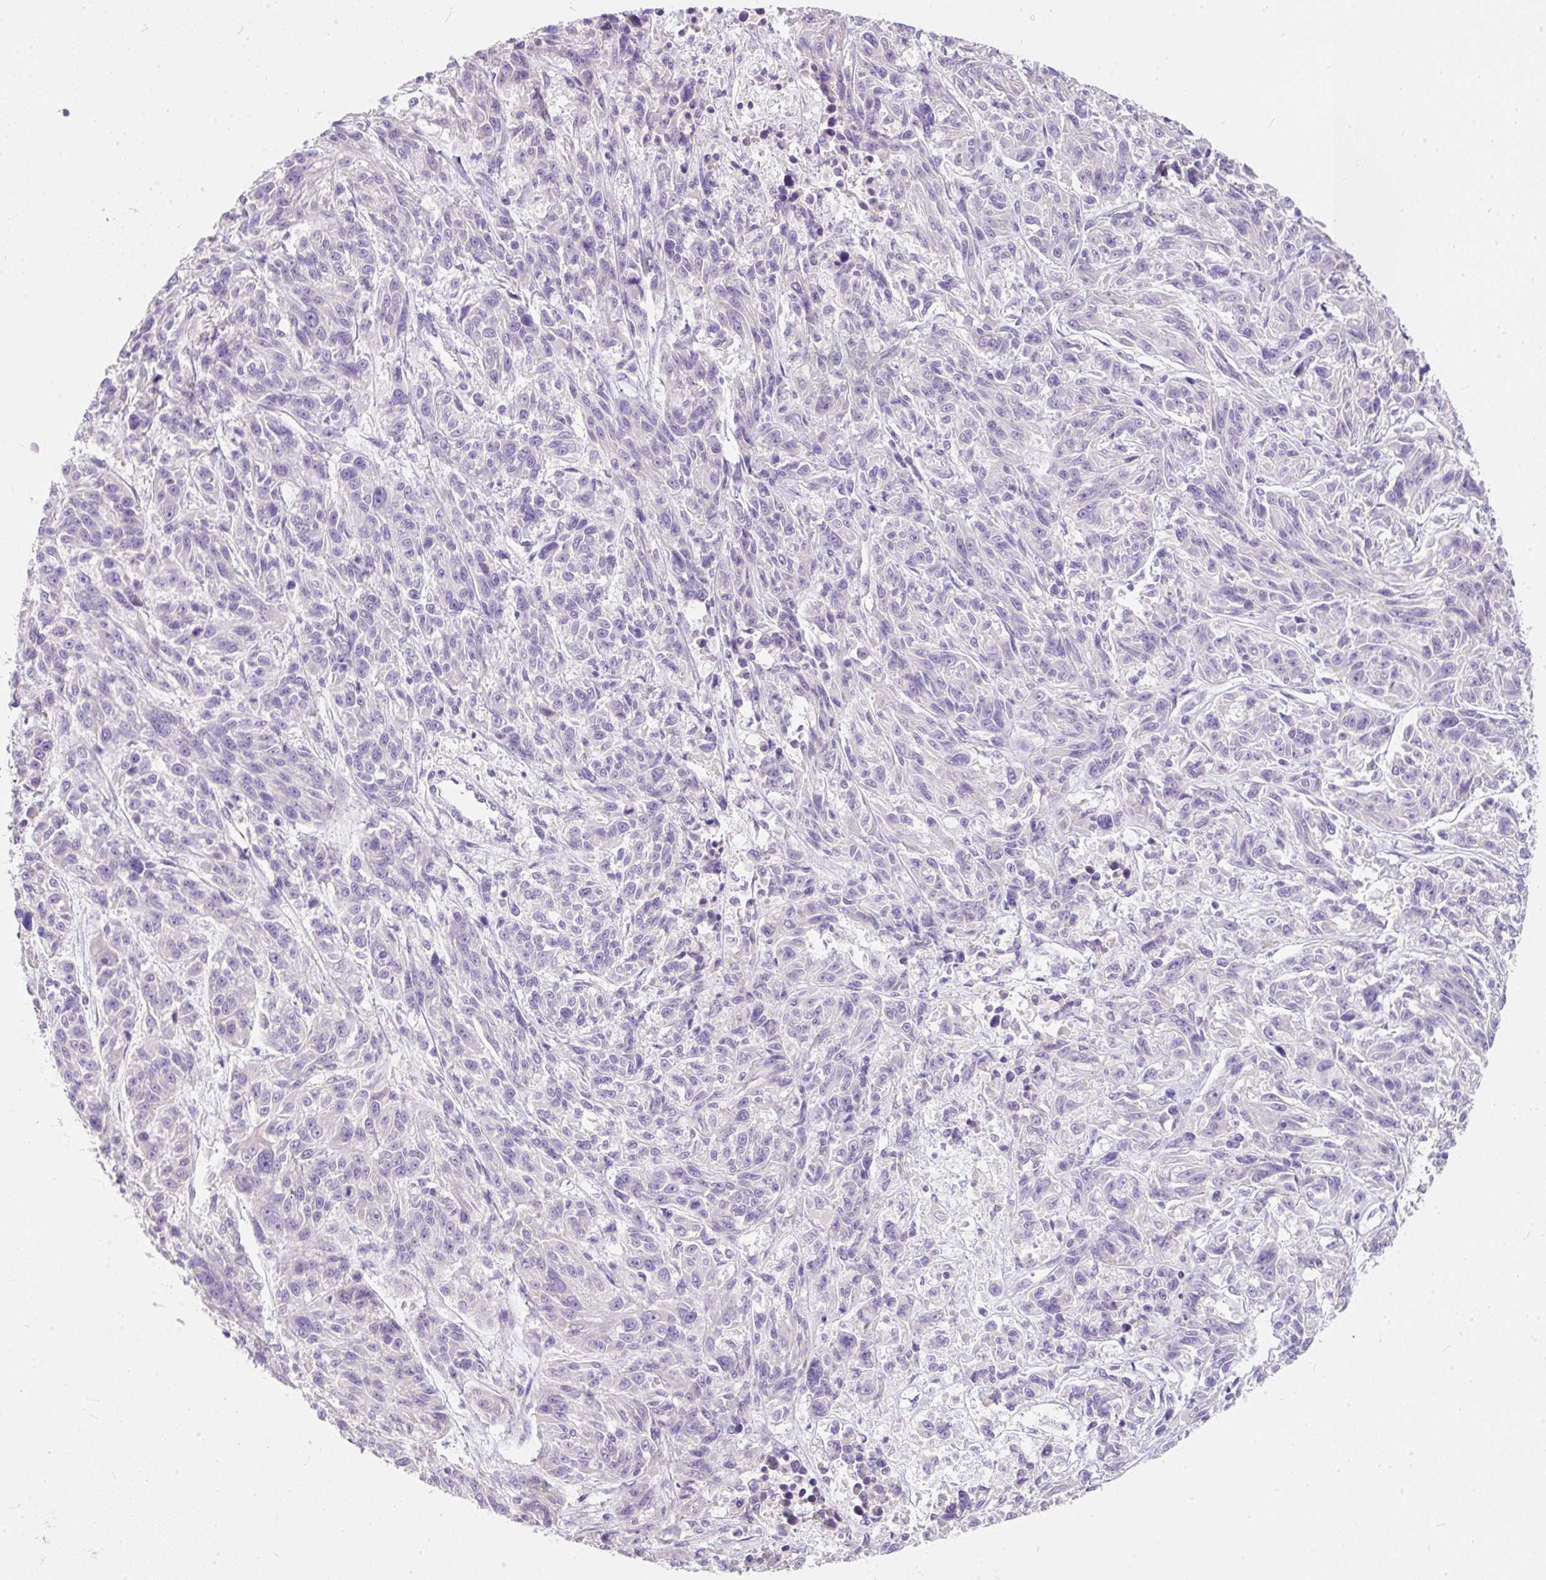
{"staining": {"intensity": "negative", "quantity": "none", "location": "none"}, "tissue": "melanoma", "cell_type": "Tumor cells", "image_type": "cancer", "snomed": [{"axis": "morphology", "description": "Malignant melanoma, NOS"}, {"axis": "topography", "description": "Skin"}], "caption": "Melanoma stained for a protein using immunohistochemistry displays no expression tumor cells.", "gene": "SUSD5", "patient": {"sex": "male", "age": 53}}